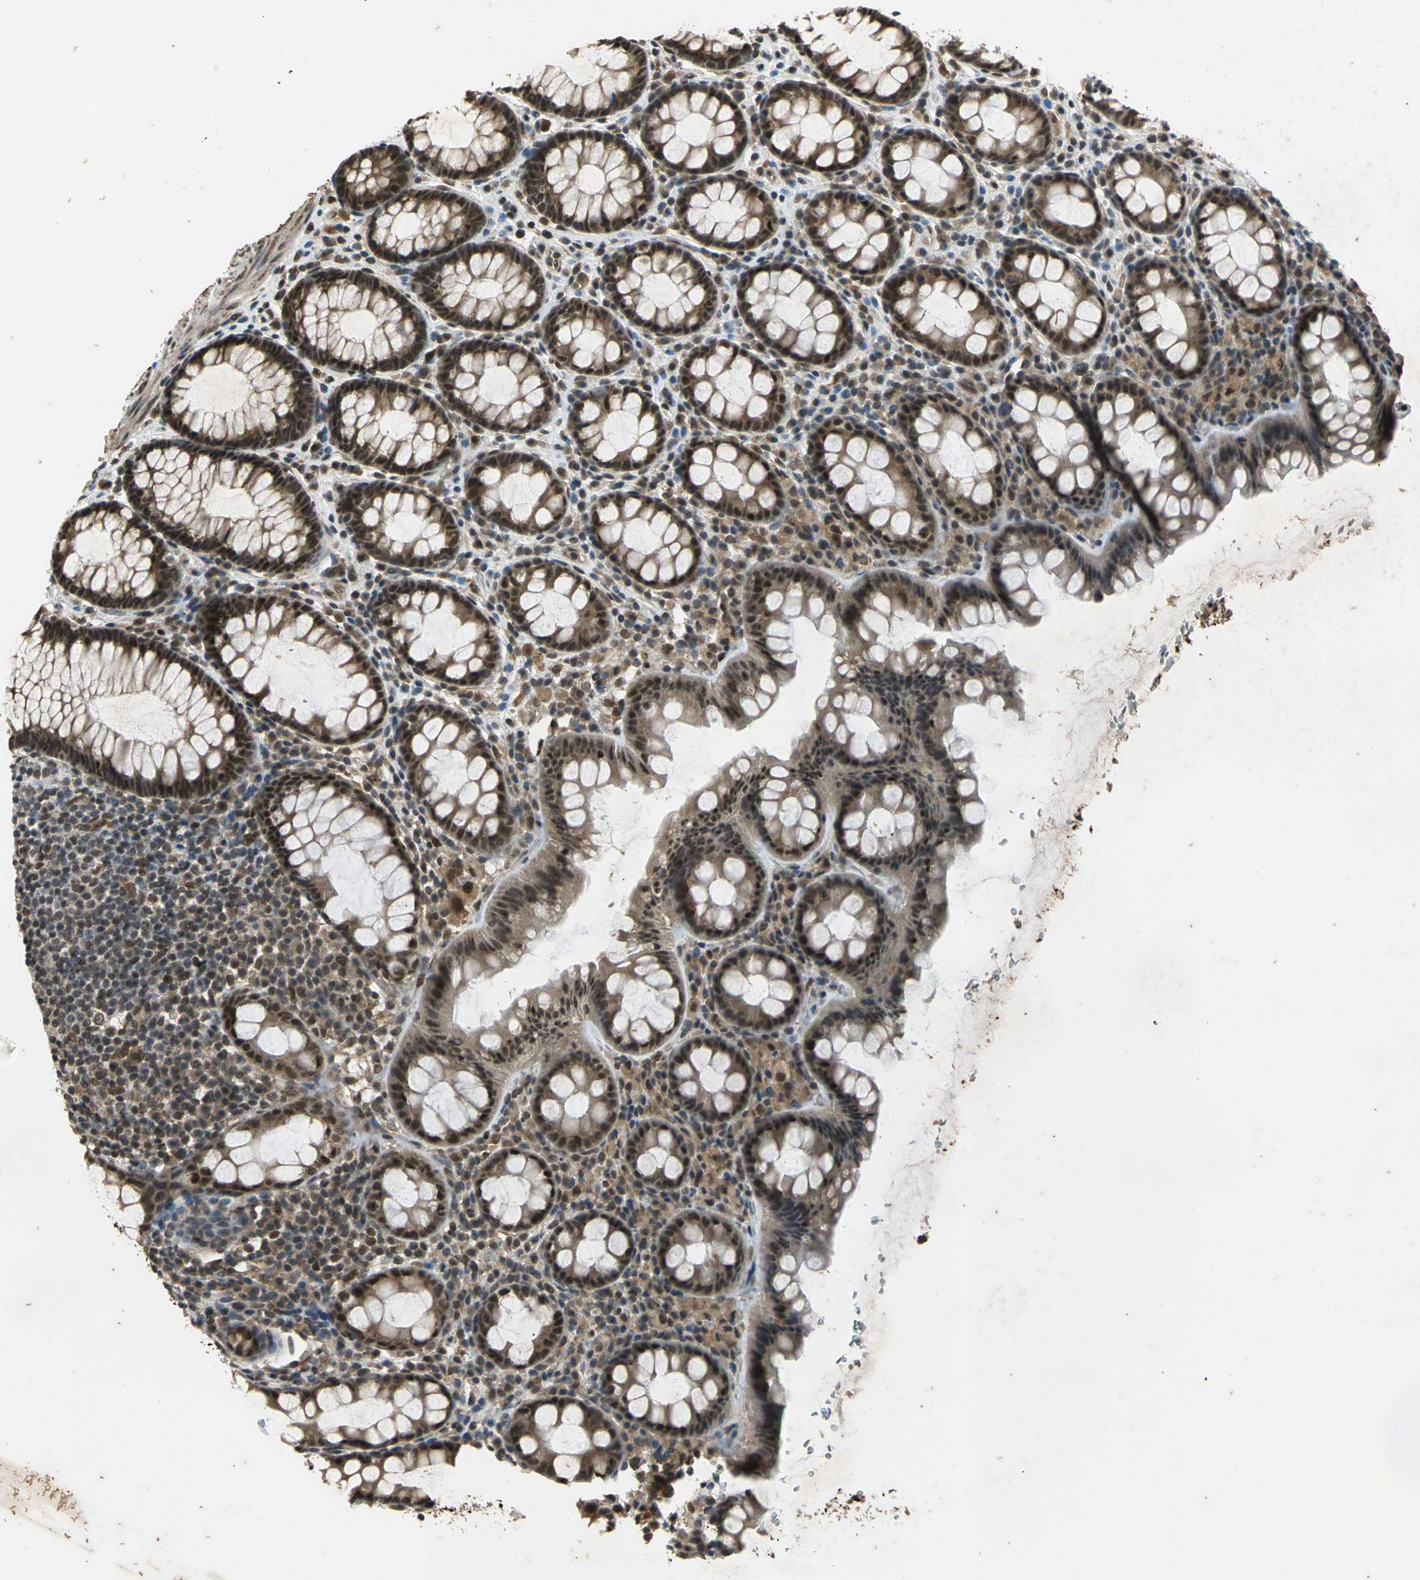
{"staining": {"intensity": "strong", "quantity": ">75%", "location": "cytoplasmic/membranous,nuclear"}, "tissue": "rectum", "cell_type": "Glandular cells", "image_type": "normal", "snomed": [{"axis": "morphology", "description": "Normal tissue, NOS"}, {"axis": "topography", "description": "Rectum"}], "caption": "A high amount of strong cytoplasmic/membranous,nuclear expression is seen in approximately >75% of glandular cells in unremarkable rectum.", "gene": "NOTCH3", "patient": {"sex": "male", "age": 92}}